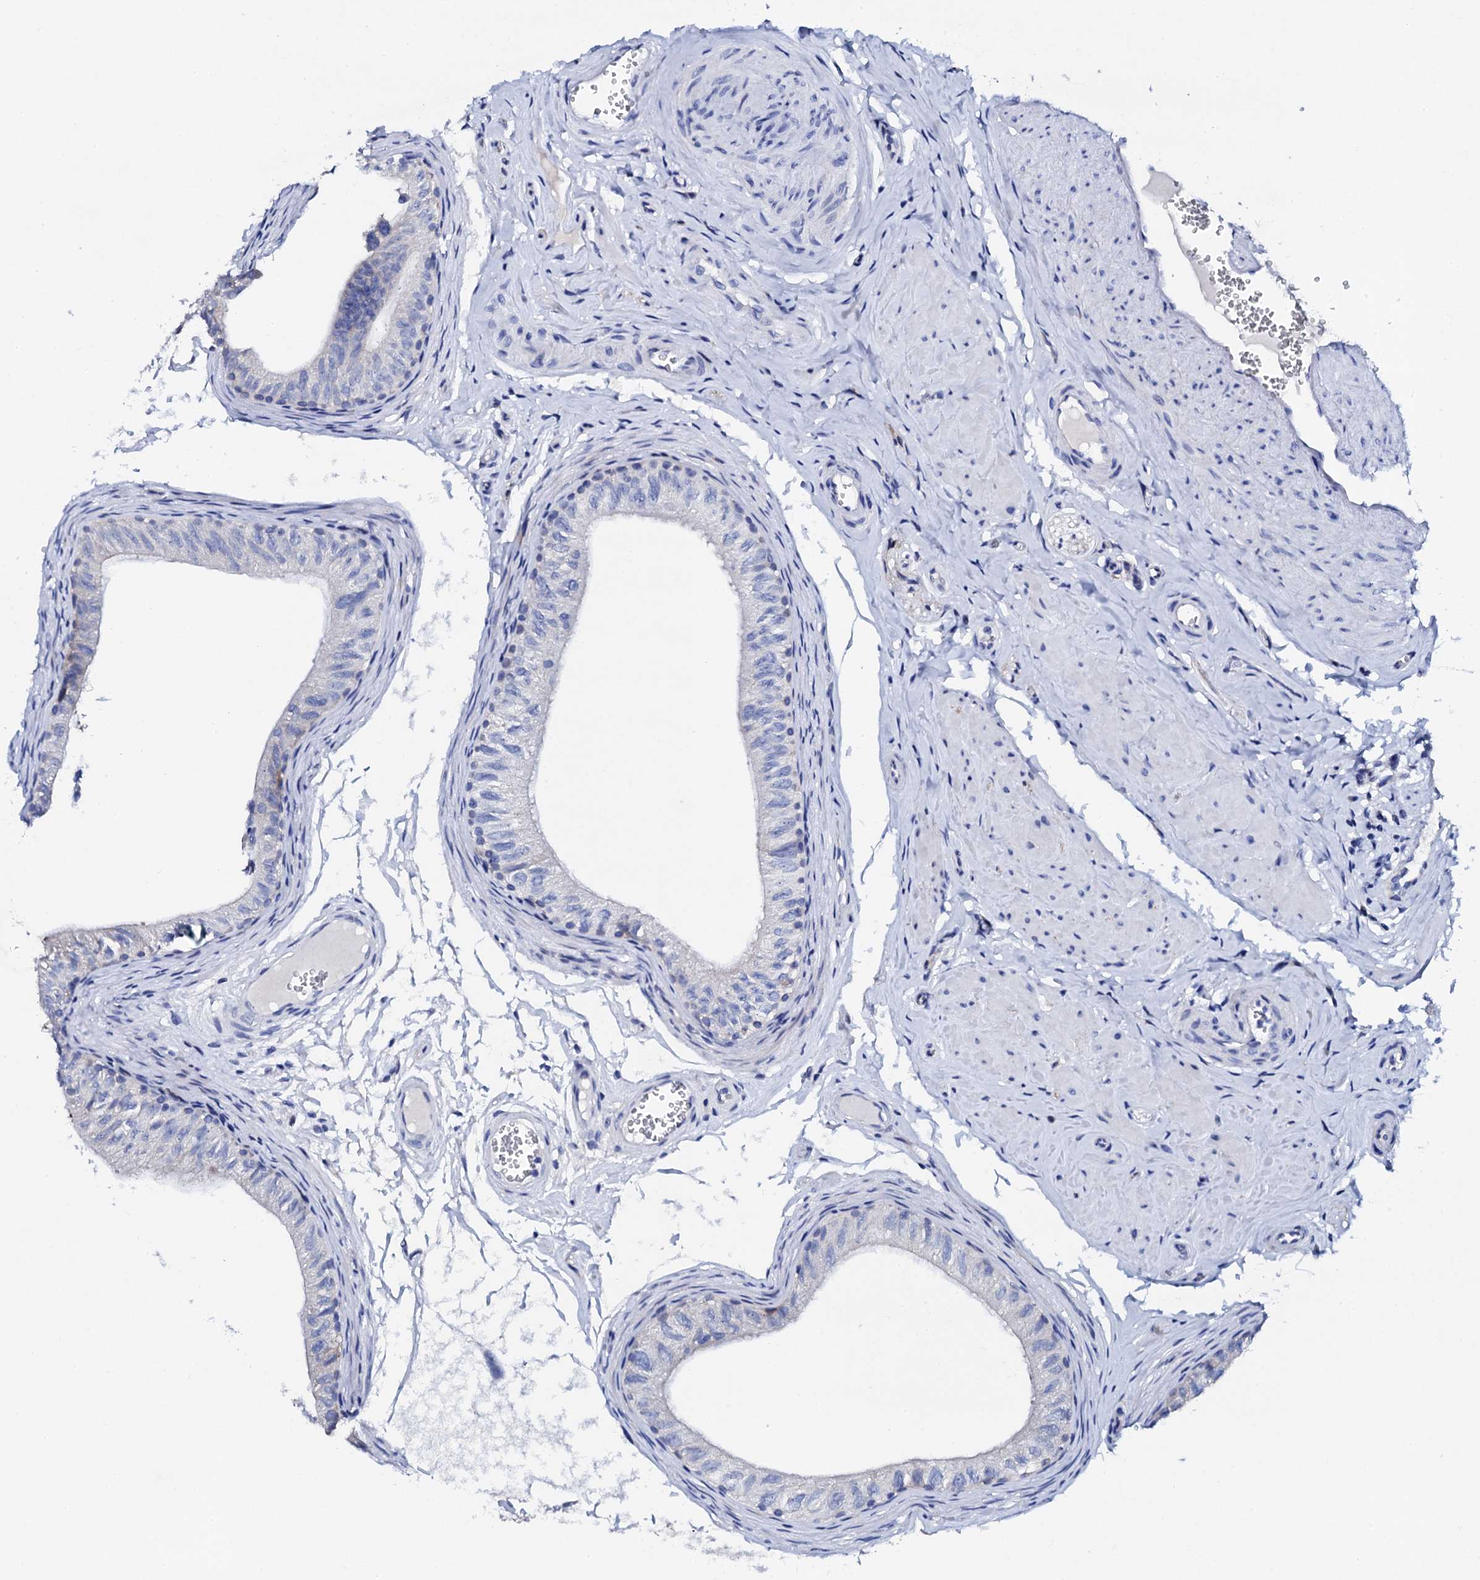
{"staining": {"intensity": "negative", "quantity": "none", "location": "none"}, "tissue": "epididymis", "cell_type": "Glandular cells", "image_type": "normal", "snomed": [{"axis": "morphology", "description": "Normal tissue, NOS"}, {"axis": "topography", "description": "Epididymis"}], "caption": "Immunohistochemistry of benign epididymis shows no staining in glandular cells.", "gene": "TRDN", "patient": {"sex": "male", "age": 42}}